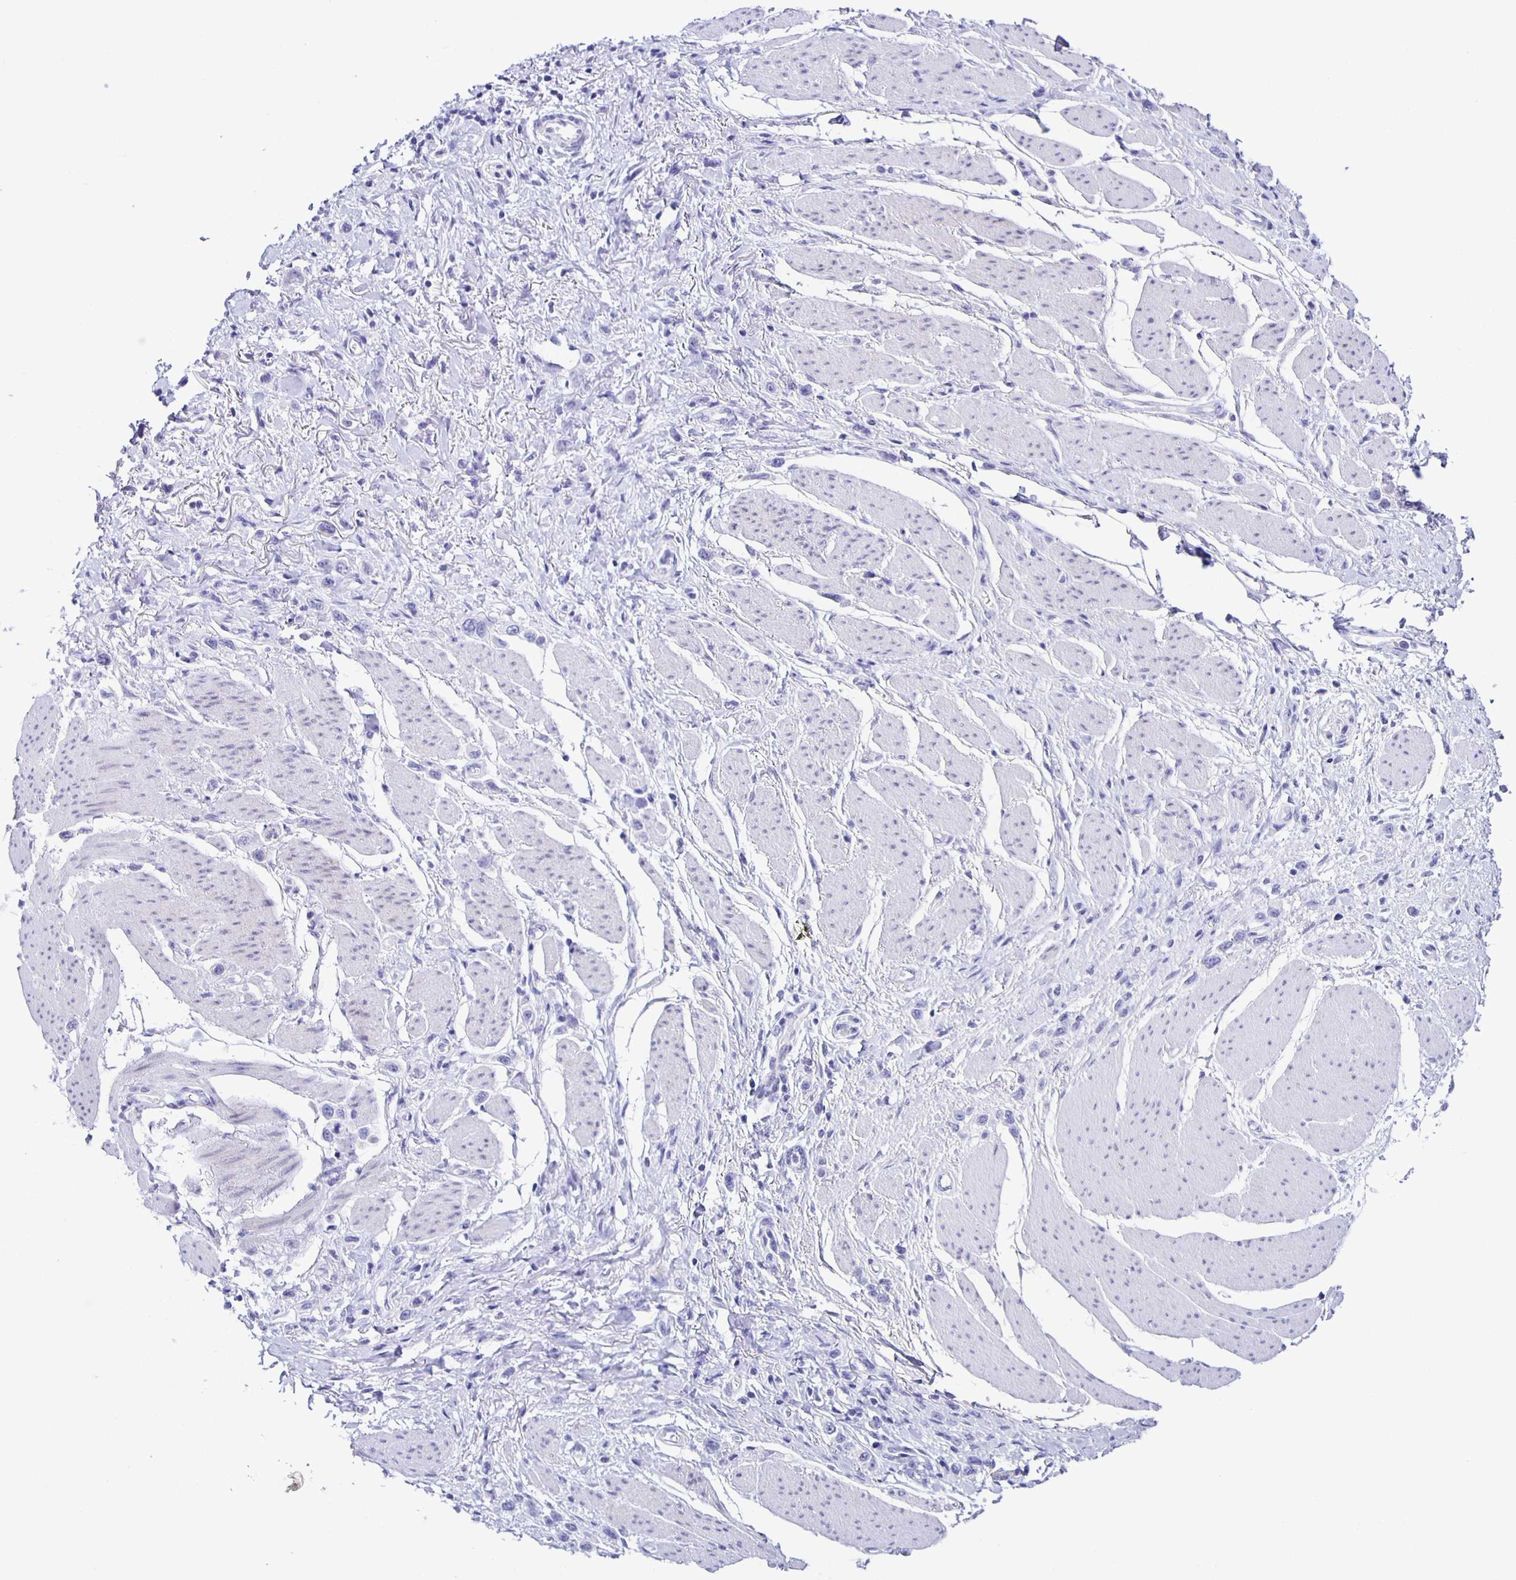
{"staining": {"intensity": "negative", "quantity": "none", "location": "none"}, "tissue": "stomach cancer", "cell_type": "Tumor cells", "image_type": "cancer", "snomed": [{"axis": "morphology", "description": "Adenocarcinoma, NOS"}, {"axis": "topography", "description": "Stomach"}], "caption": "Protein analysis of stomach cancer exhibits no significant staining in tumor cells. (Immunohistochemistry, brightfield microscopy, high magnification).", "gene": "AQP6", "patient": {"sex": "female", "age": 65}}